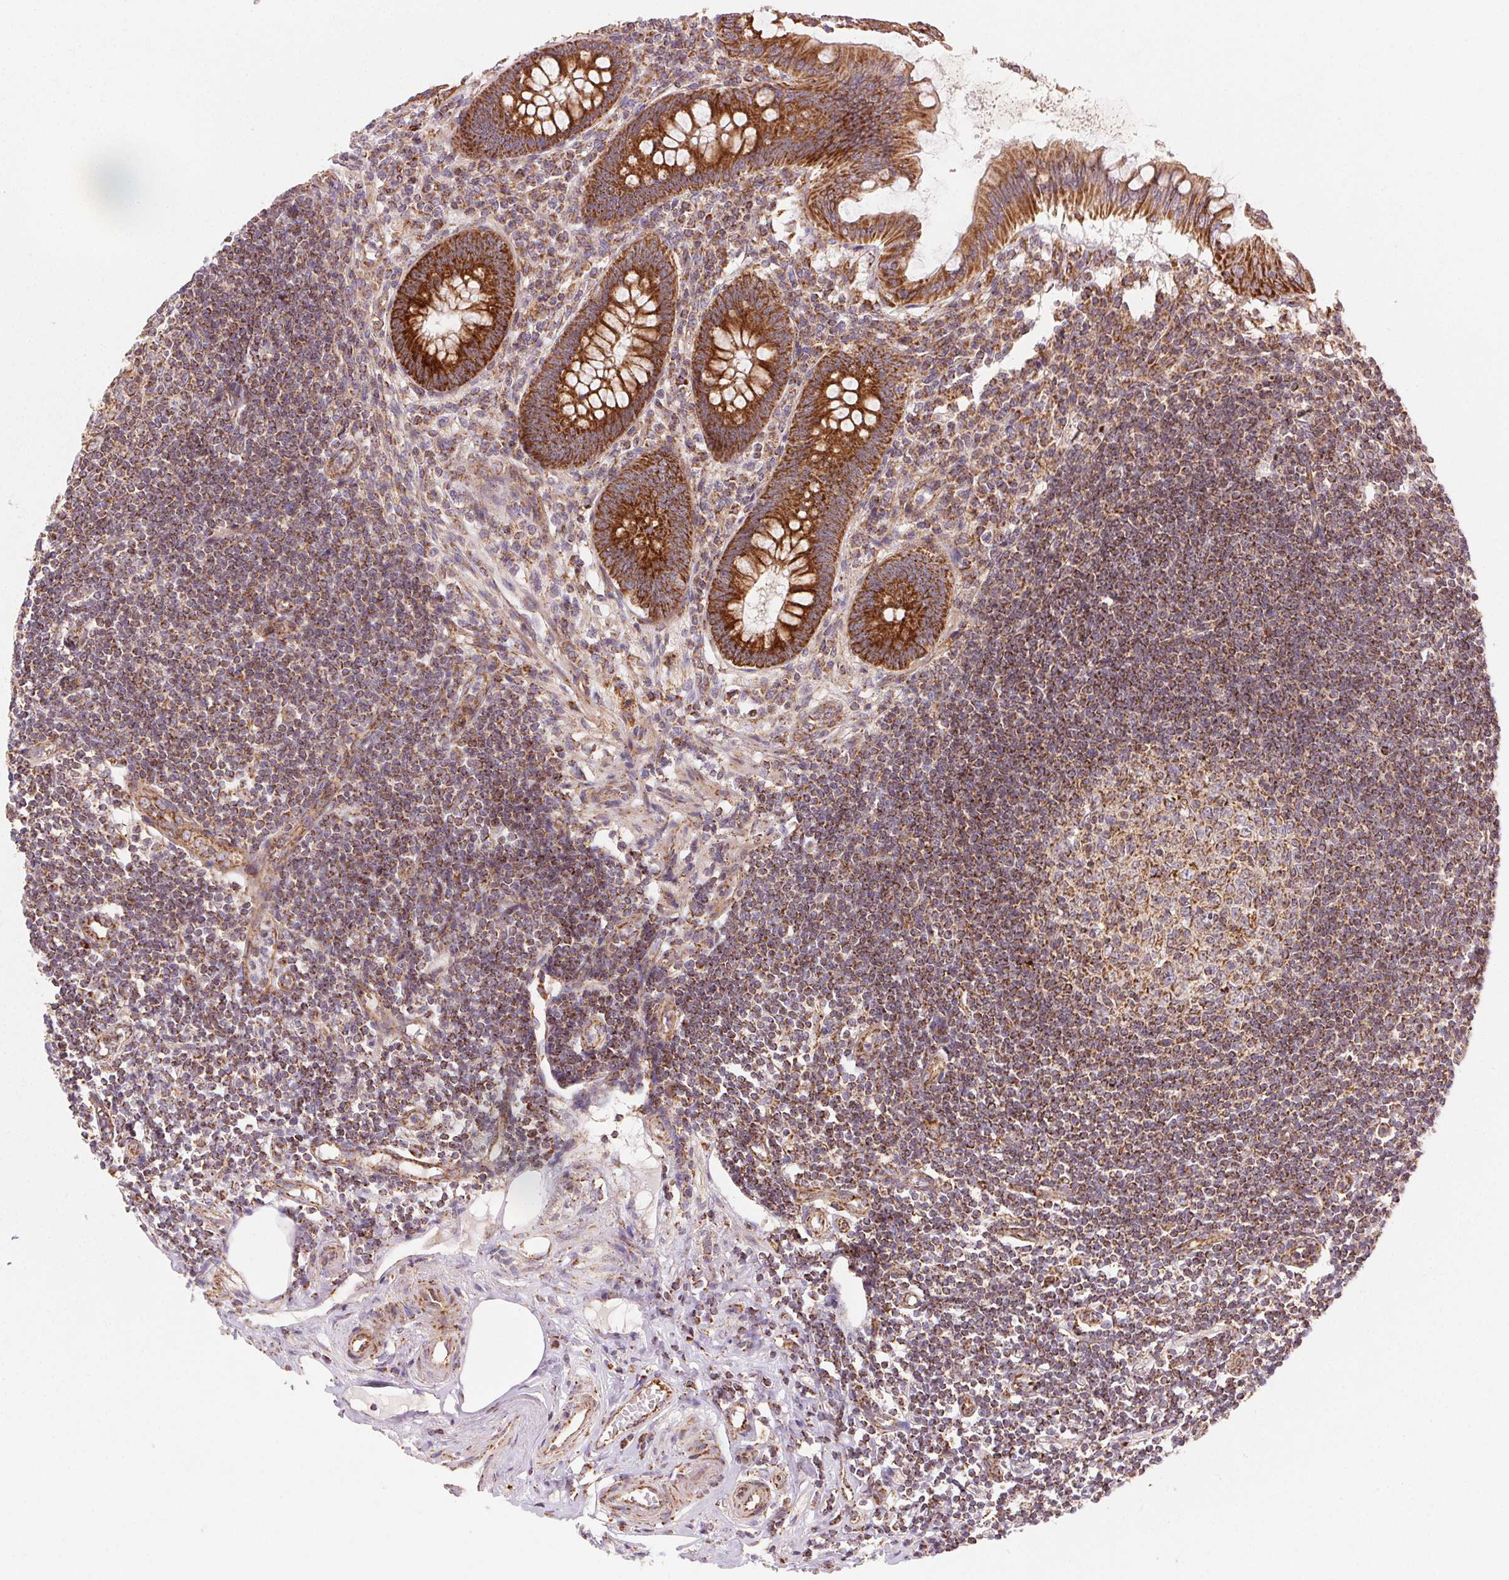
{"staining": {"intensity": "strong", "quantity": ">75%", "location": "cytoplasmic/membranous"}, "tissue": "appendix", "cell_type": "Glandular cells", "image_type": "normal", "snomed": [{"axis": "morphology", "description": "Normal tissue, NOS"}, {"axis": "topography", "description": "Appendix"}], "caption": "Strong cytoplasmic/membranous protein positivity is identified in about >75% of glandular cells in appendix. The protein of interest is shown in brown color, while the nuclei are stained blue.", "gene": "CLPB", "patient": {"sex": "female", "age": 57}}